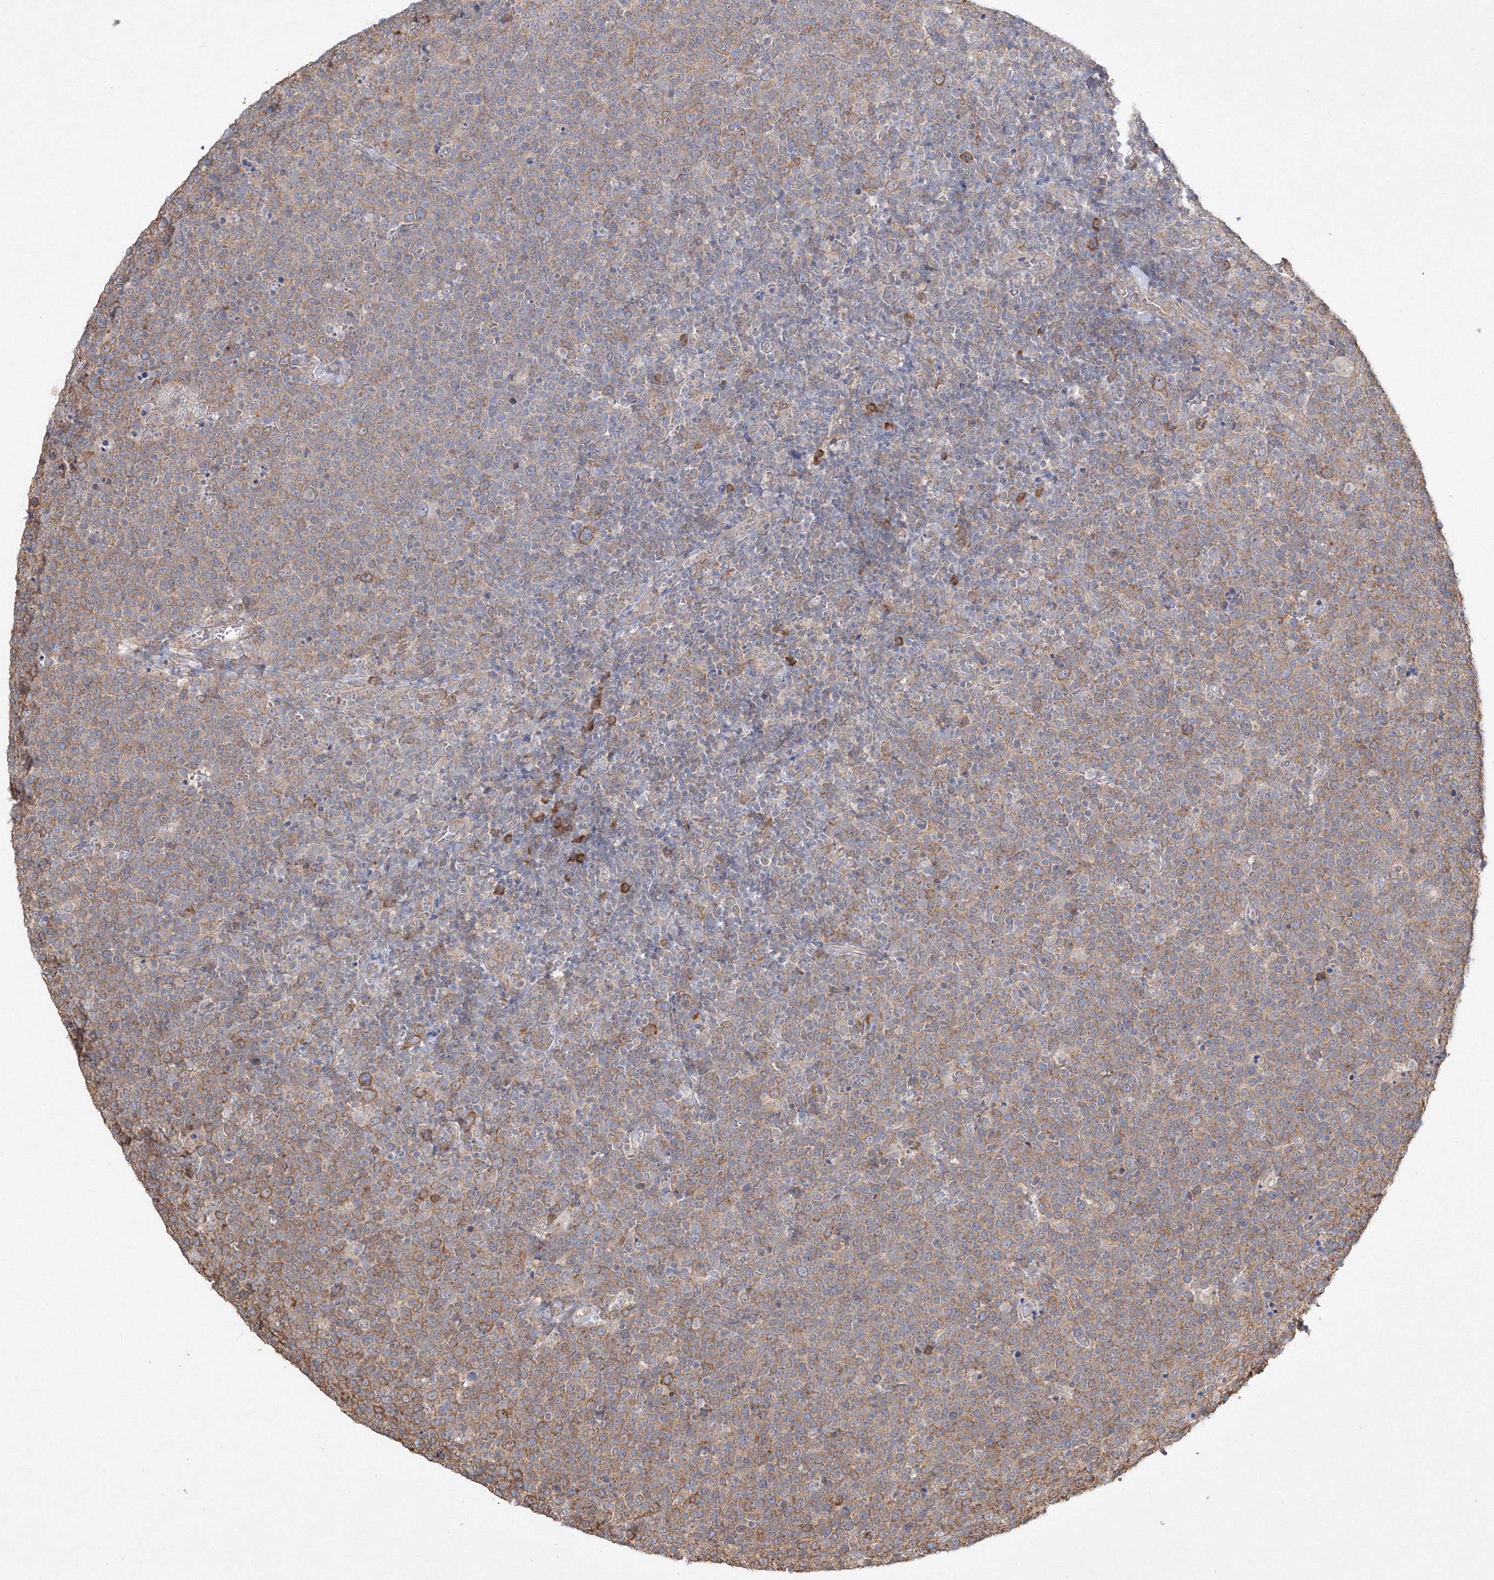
{"staining": {"intensity": "moderate", "quantity": "25%-75%", "location": "cytoplasmic/membranous"}, "tissue": "lymphoma", "cell_type": "Tumor cells", "image_type": "cancer", "snomed": [{"axis": "morphology", "description": "Malignant lymphoma, non-Hodgkin's type, High grade"}, {"axis": "topography", "description": "Lymph node"}], "caption": "Malignant lymphoma, non-Hodgkin's type (high-grade) stained with a brown dye exhibits moderate cytoplasmic/membranous positive staining in approximately 25%-75% of tumor cells.", "gene": "FBXL8", "patient": {"sex": "male", "age": 61}}